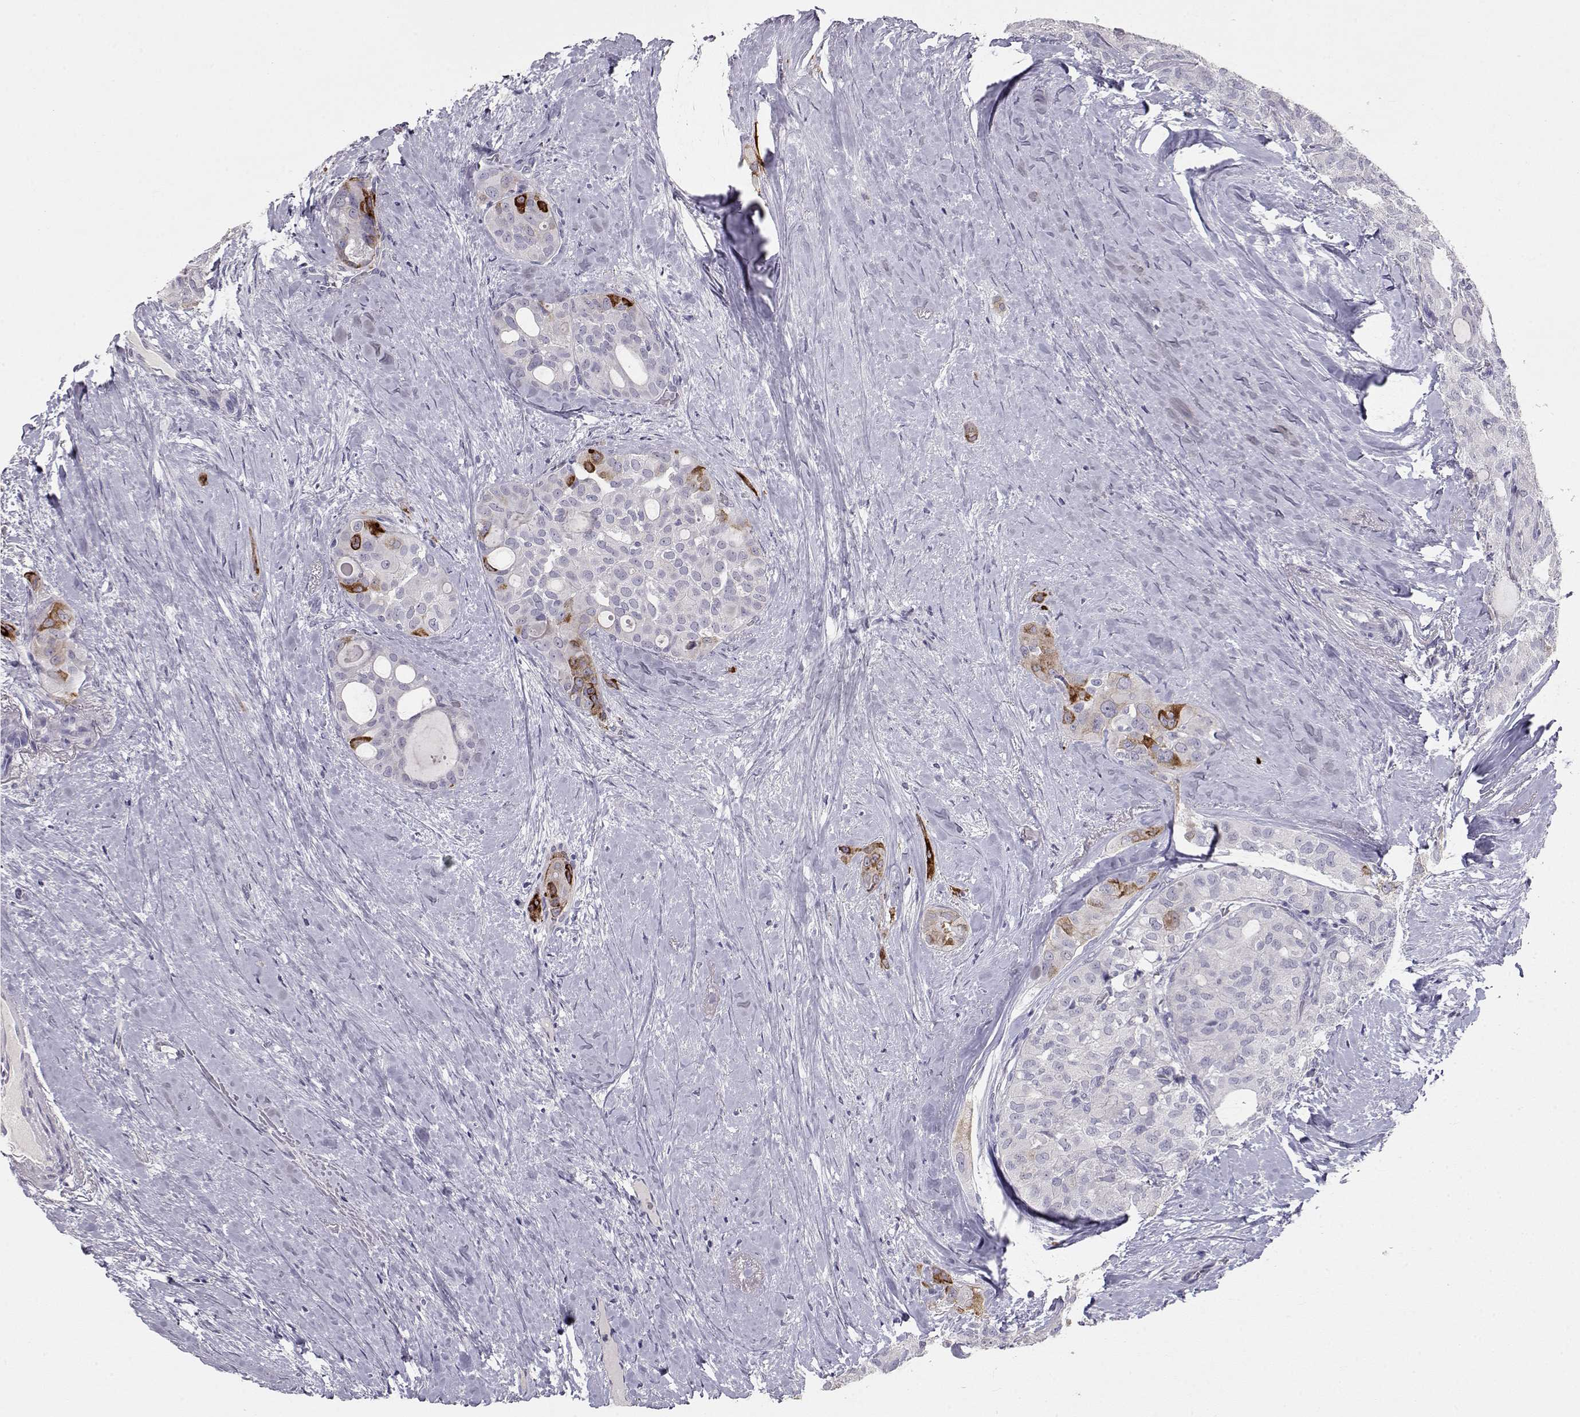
{"staining": {"intensity": "strong", "quantity": "<25%", "location": "cytoplasmic/membranous"}, "tissue": "thyroid cancer", "cell_type": "Tumor cells", "image_type": "cancer", "snomed": [{"axis": "morphology", "description": "Follicular adenoma carcinoma, NOS"}, {"axis": "topography", "description": "Thyroid gland"}], "caption": "Thyroid follicular adenoma carcinoma stained for a protein exhibits strong cytoplasmic/membranous positivity in tumor cells. The protein of interest is shown in brown color, while the nuclei are stained blue.", "gene": "LAMB3", "patient": {"sex": "male", "age": 75}}